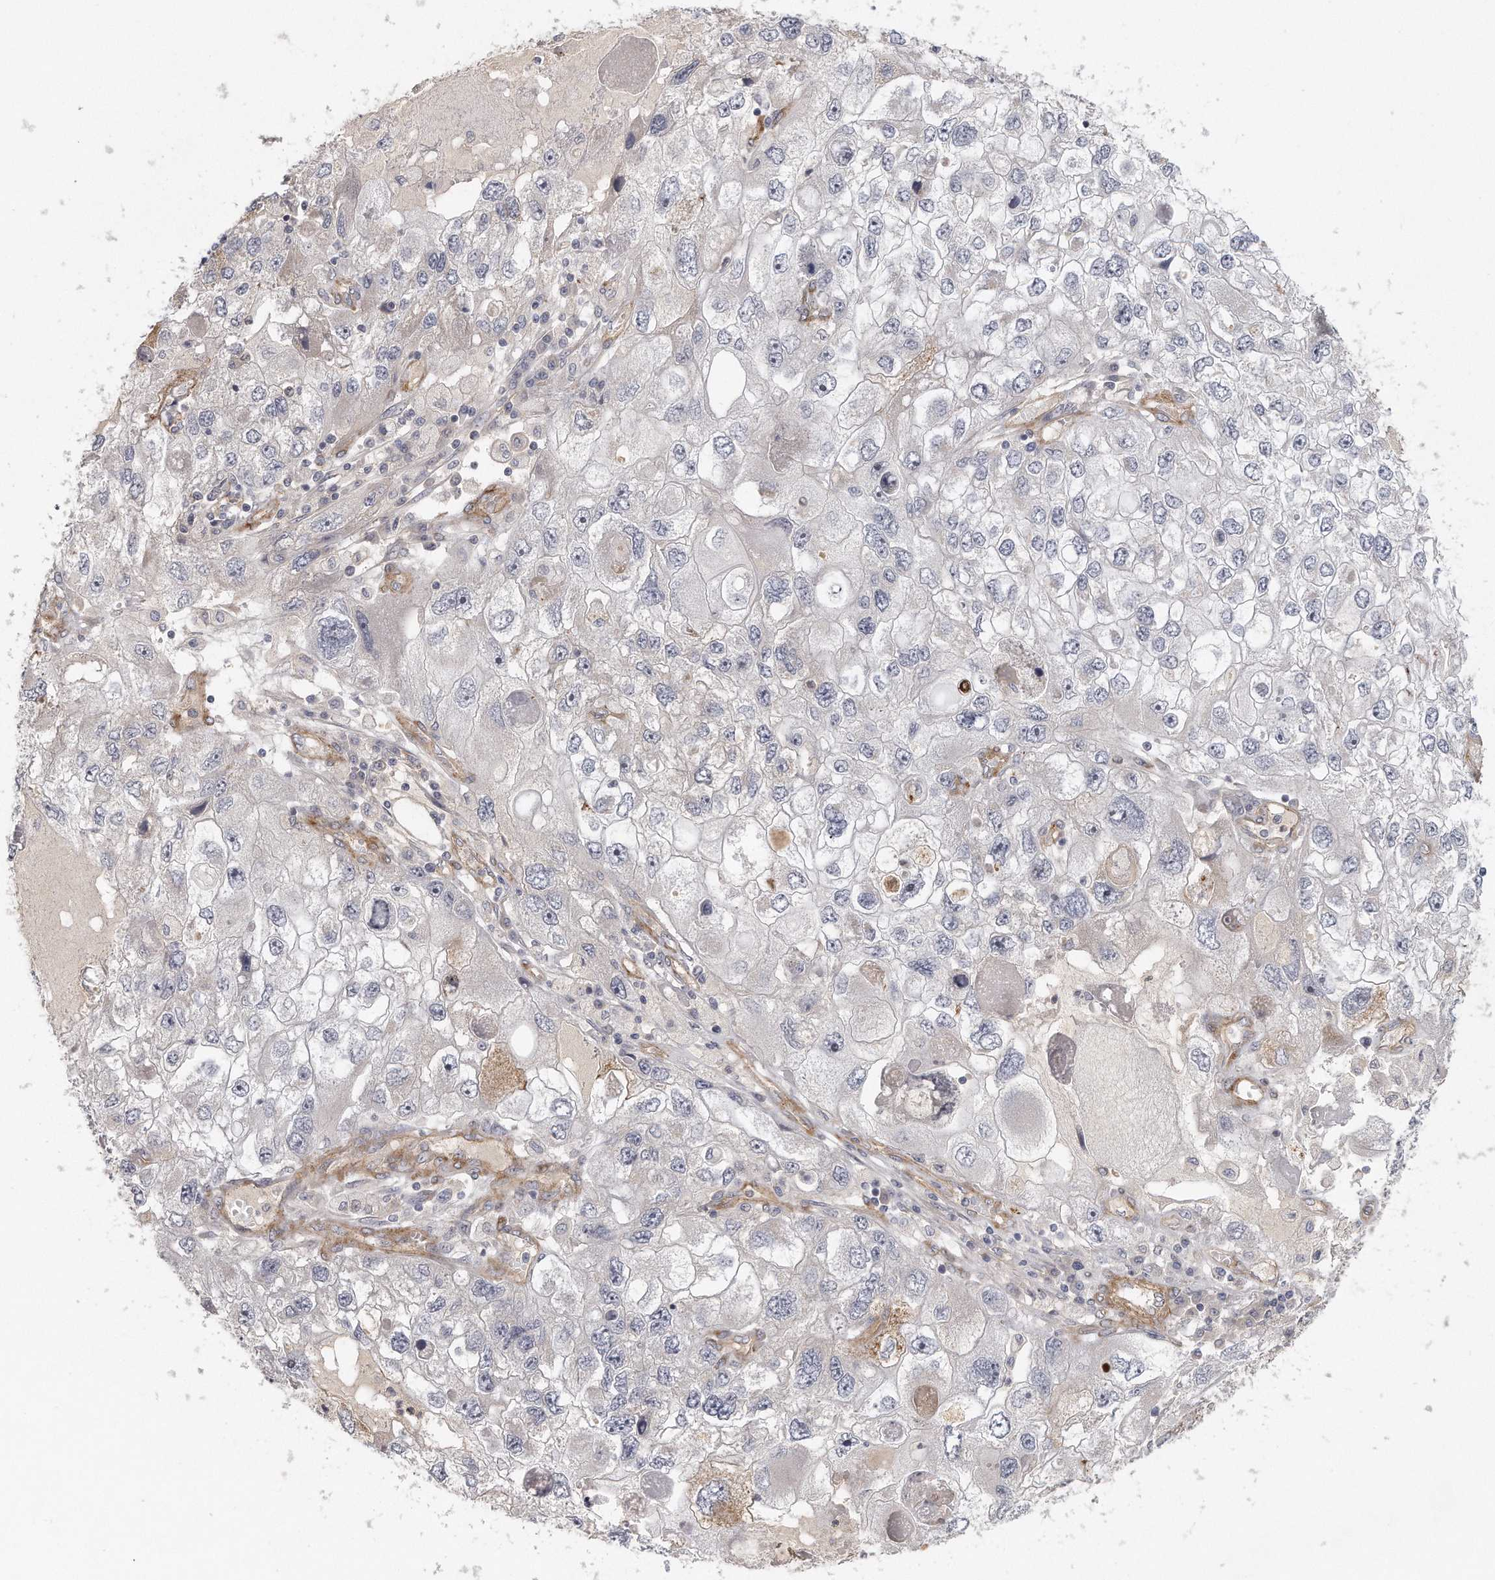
{"staining": {"intensity": "negative", "quantity": "none", "location": "none"}, "tissue": "endometrial cancer", "cell_type": "Tumor cells", "image_type": "cancer", "snomed": [{"axis": "morphology", "description": "Adenocarcinoma, NOS"}, {"axis": "topography", "description": "Endometrium"}], "caption": "An image of human adenocarcinoma (endometrial) is negative for staining in tumor cells.", "gene": "MTERF4", "patient": {"sex": "female", "age": 49}}